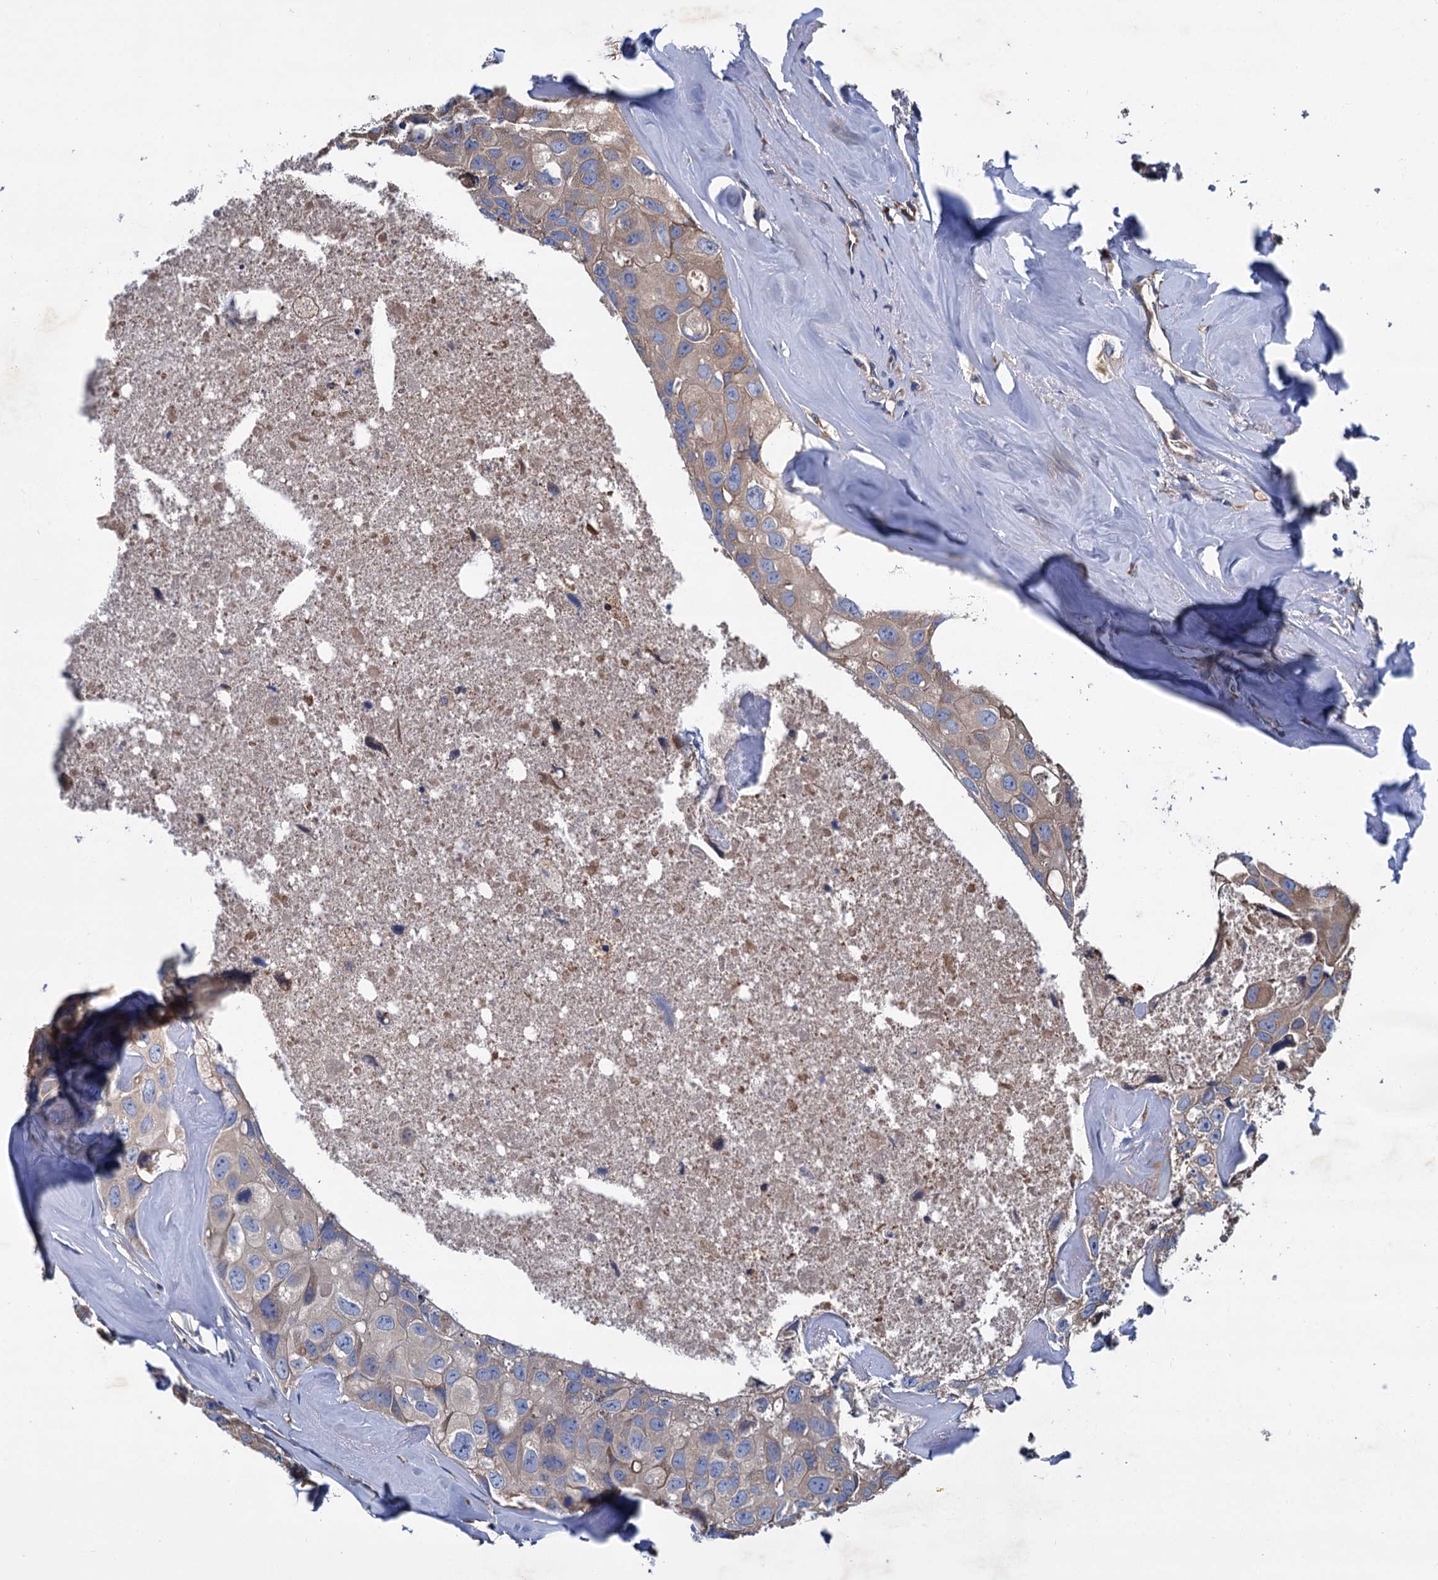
{"staining": {"intensity": "moderate", "quantity": "<25%", "location": "cytoplasmic/membranous"}, "tissue": "head and neck cancer", "cell_type": "Tumor cells", "image_type": "cancer", "snomed": [{"axis": "morphology", "description": "Adenocarcinoma, NOS"}, {"axis": "morphology", "description": "Adenocarcinoma, metastatic, NOS"}, {"axis": "topography", "description": "Head-Neck"}], "caption": "IHC (DAB) staining of human adenocarcinoma (head and neck) shows moderate cytoplasmic/membranous protein staining in about <25% of tumor cells. The staining was performed using DAB to visualize the protein expression in brown, while the nuclei were stained in blue with hematoxylin (Magnification: 20x).", "gene": "LINS1", "patient": {"sex": "male", "age": 75}}